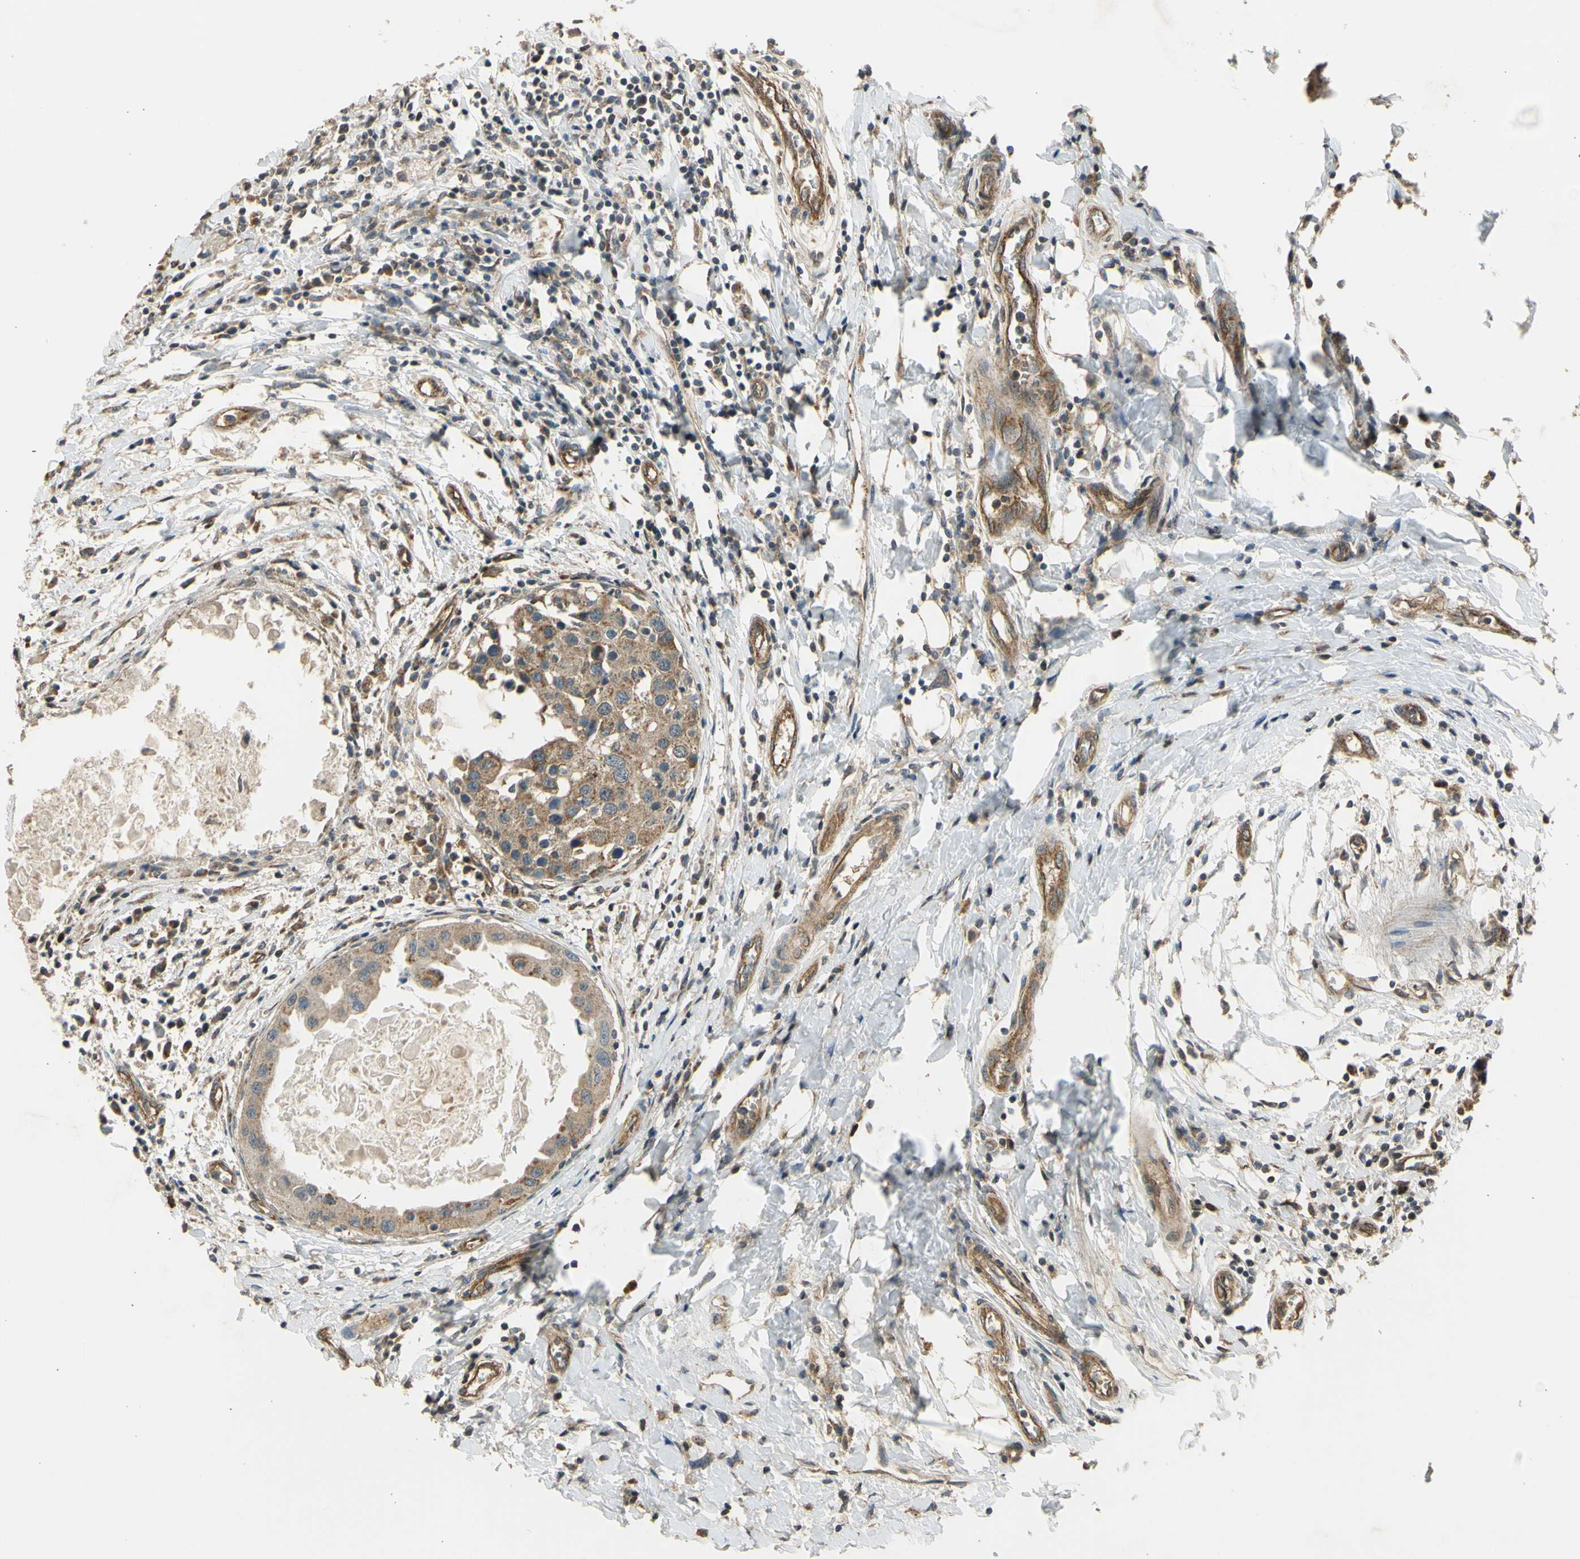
{"staining": {"intensity": "moderate", "quantity": ">75%", "location": "cytoplasmic/membranous"}, "tissue": "breast cancer", "cell_type": "Tumor cells", "image_type": "cancer", "snomed": [{"axis": "morphology", "description": "Duct carcinoma"}, {"axis": "topography", "description": "Breast"}], "caption": "Brown immunohistochemical staining in invasive ductal carcinoma (breast) exhibits moderate cytoplasmic/membranous positivity in approximately >75% of tumor cells.", "gene": "EFNB2", "patient": {"sex": "female", "age": 27}}